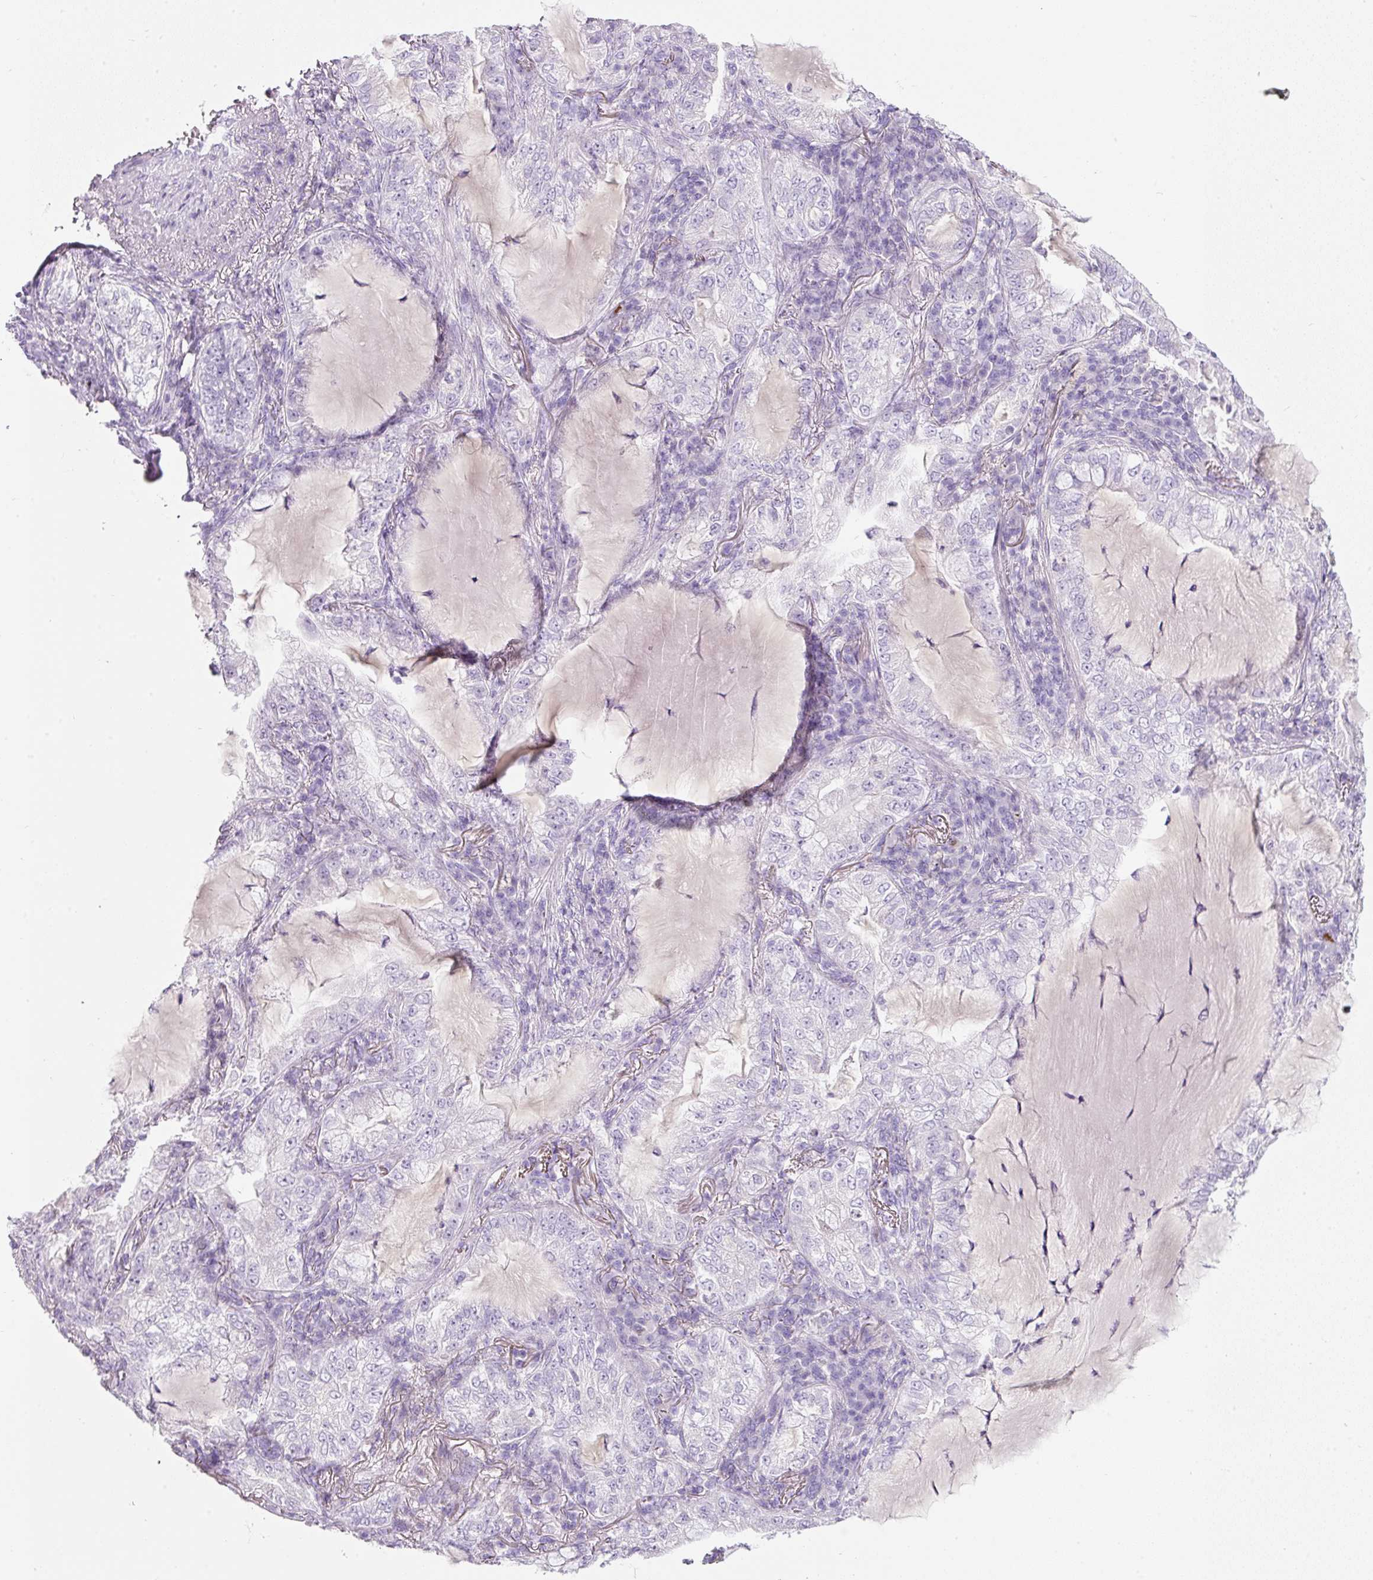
{"staining": {"intensity": "negative", "quantity": "none", "location": "none"}, "tissue": "lung cancer", "cell_type": "Tumor cells", "image_type": "cancer", "snomed": [{"axis": "morphology", "description": "Adenocarcinoma, NOS"}, {"axis": "topography", "description": "Lung"}], "caption": "Protein analysis of lung adenocarcinoma displays no significant staining in tumor cells.", "gene": "DNM1", "patient": {"sex": "female", "age": 73}}